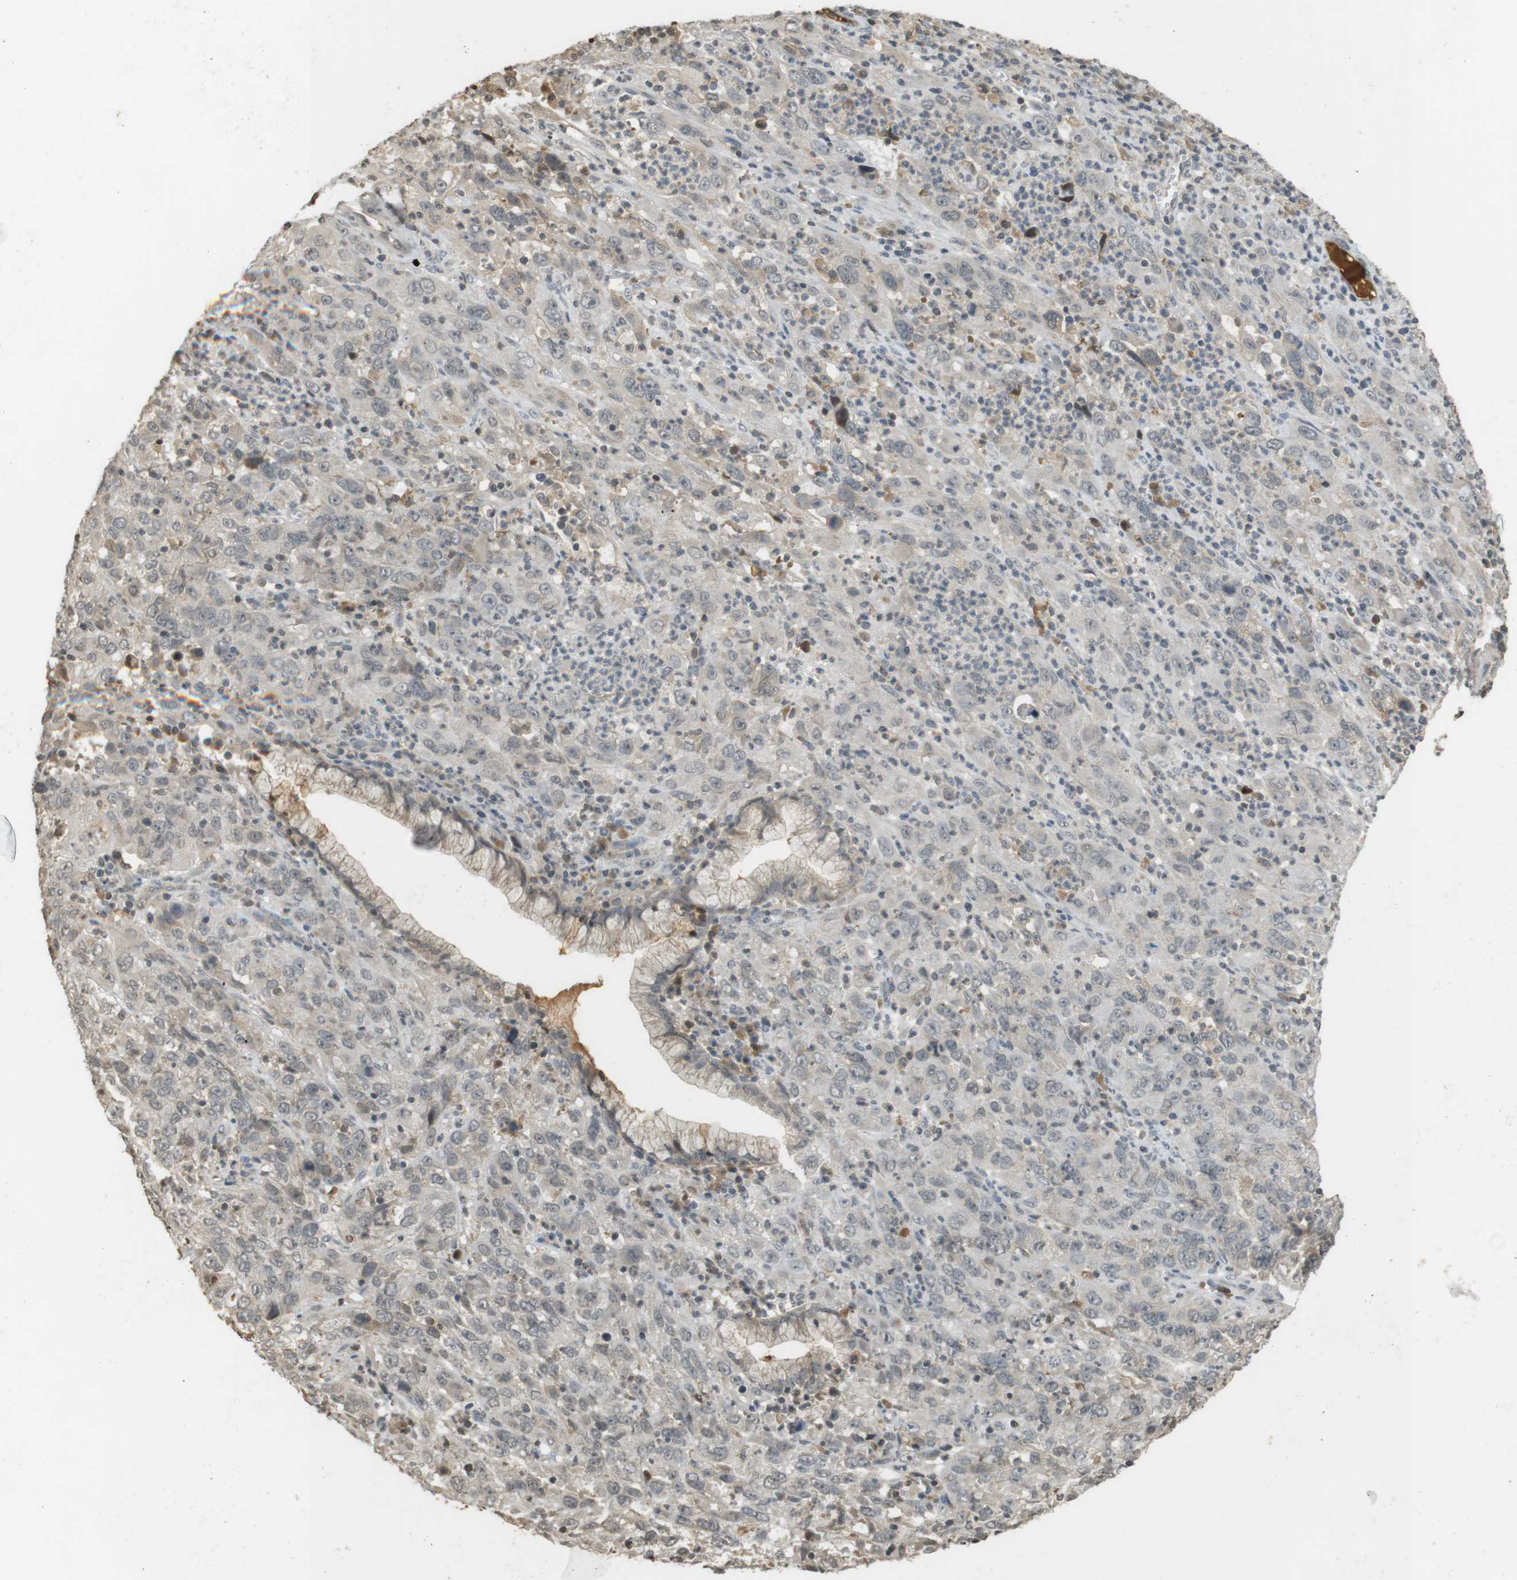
{"staining": {"intensity": "negative", "quantity": "none", "location": "none"}, "tissue": "cervical cancer", "cell_type": "Tumor cells", "image_type": "cancer", "snomed": [{"axis": "morphology", "description": "Squamous cell carcinoma, NOS"}, {"axis": "topography", "description": "Cervix"}], "caption": "This is an IHC micrograph of cervical squamous cell carcinoma. There is no staining in tumor cells.", "gene": "SRR", "patient": {"sex": "female", "age": 32}}